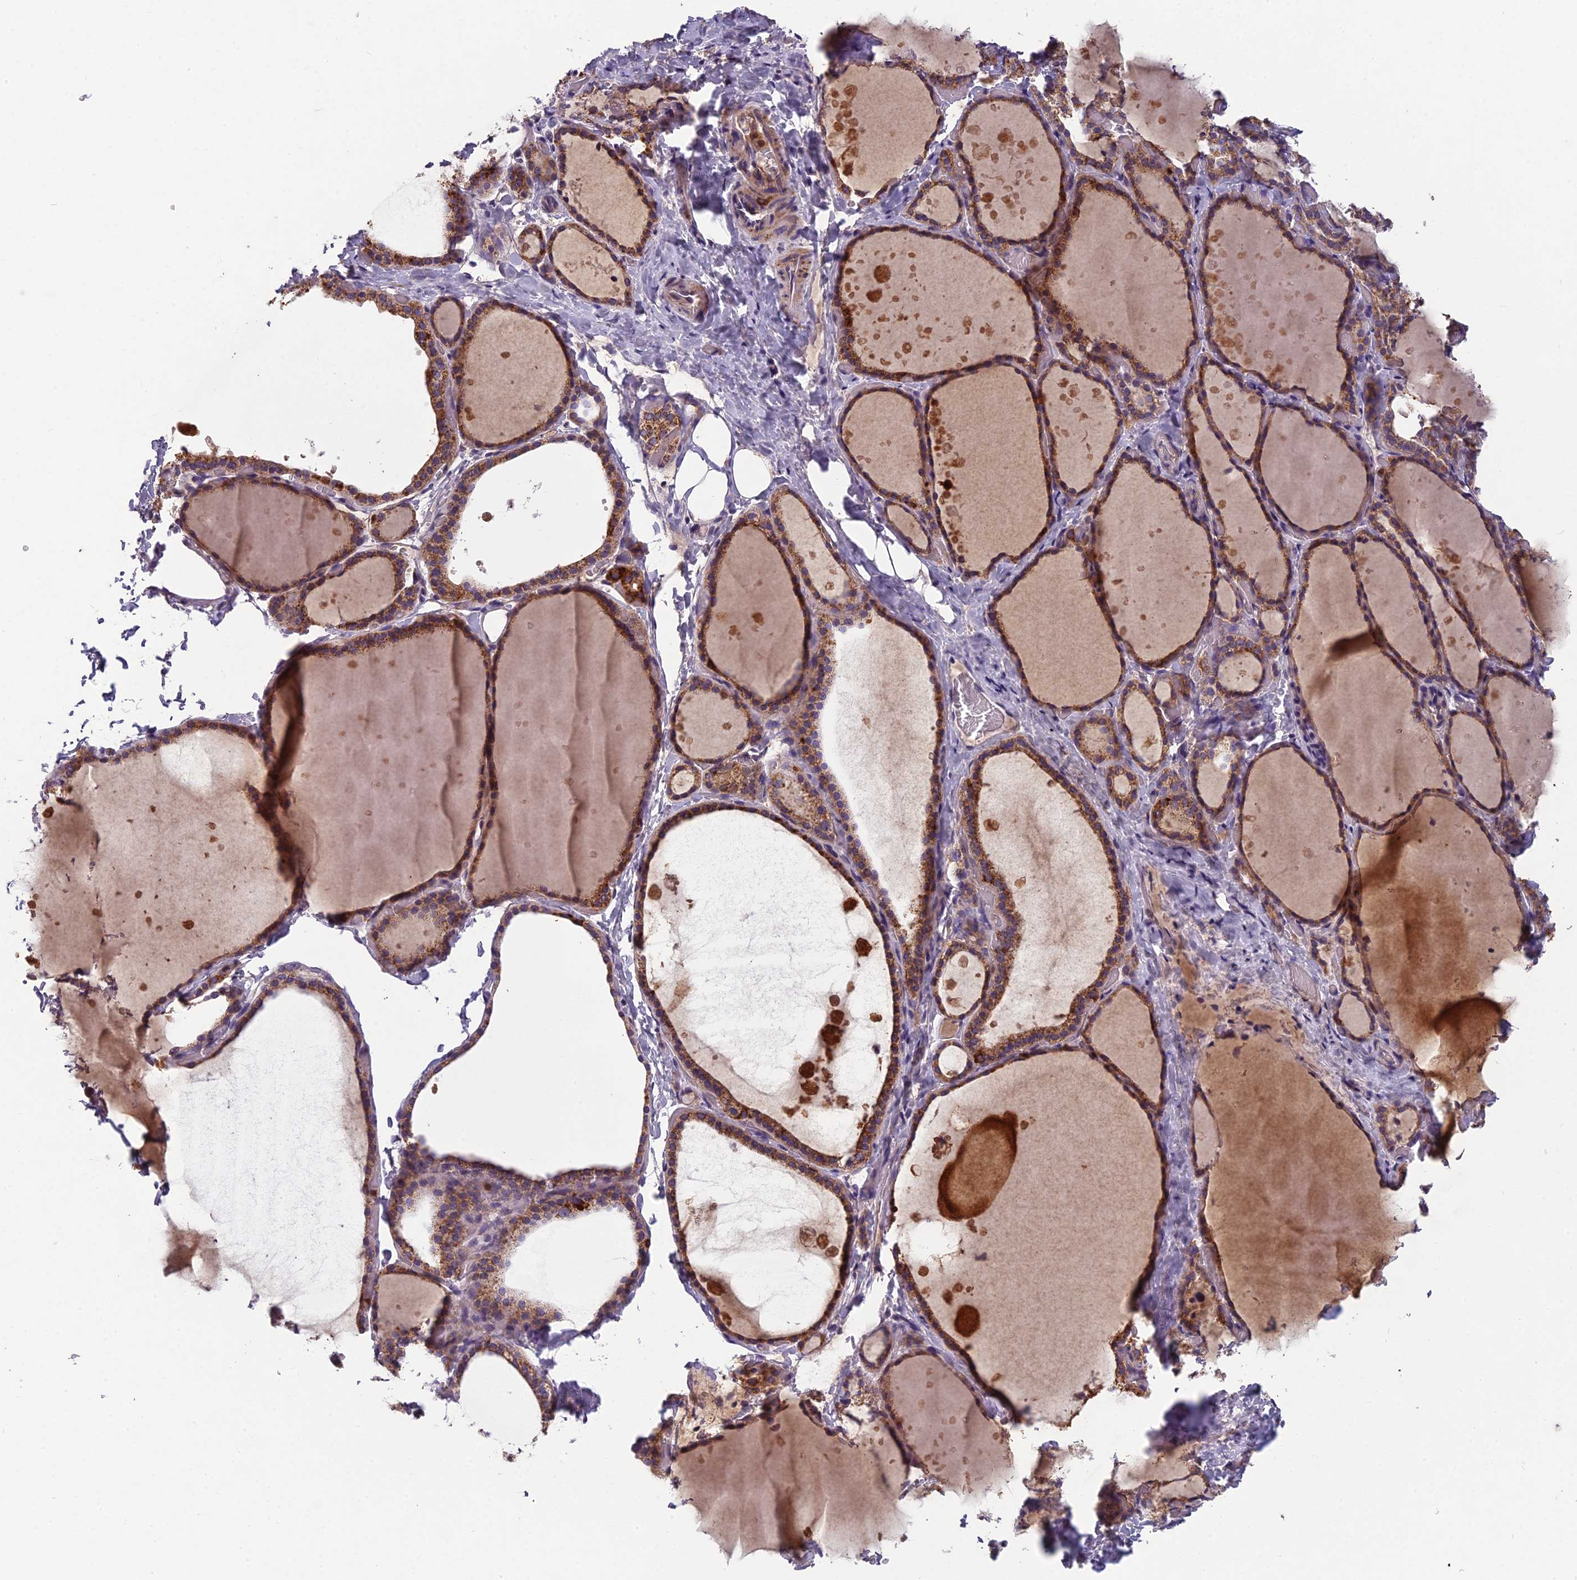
{"staining": {"intensity": "moderate", "quantity": ">75%", "location": "cytoplasmic/membranous"}, "tissue": "thyroid gland", "cell_type": "Glandular cells", "image_type": "normal", "snomed": [{"axis": "morphology", "description": "Normal tissue, NOS"}, {"axis": "topography", "description": "Thyroid gland"}], "caption": "Glandular cells display medium levels of moderate cytoplasmic/membranous staining in approximately >75% of cells in benign thyroid gland.", "gene": "ENSG00000188897", "patient": {"sex": "female", "age": 44}}